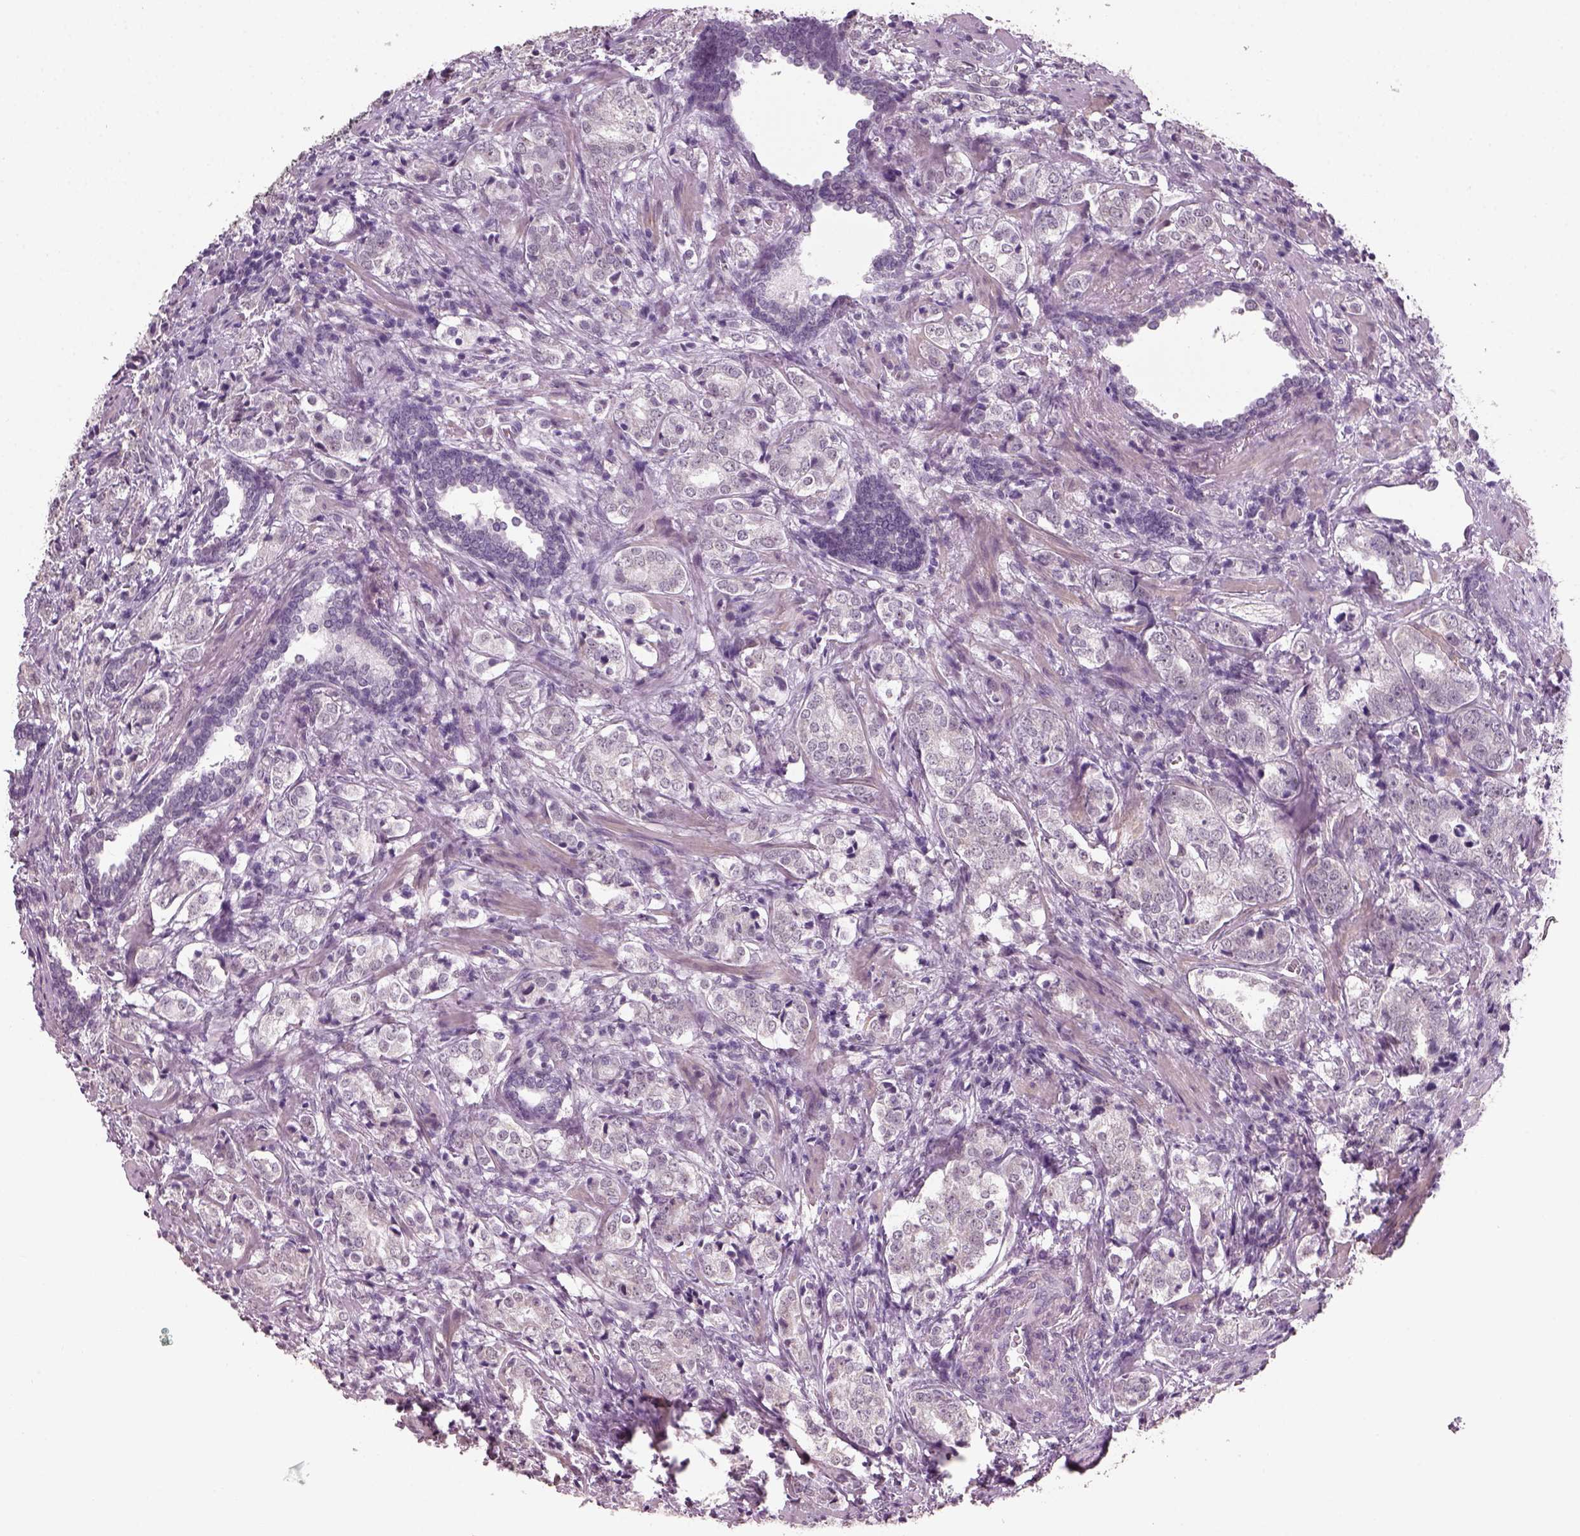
{"staining": {"intensity": "negative", "quantity": "none", "location": "none"}, "tissue": "prostate cancer", "cell_type": "Tumor cells", "image_type": "cancer", "snomed": [{"axis": "morphology", "description": "Adenocarcinoma, NOS"}, {"axis": "topography", "description": "Prostate and seminal vesicle, NOS"}], "caption": "Human prostate cancer stained for a protein using immunohistochemistry (IHC) displays no expression in tumor cells.", "gene": "NAT8", "patient": {"sex": "male", "age": 63}}